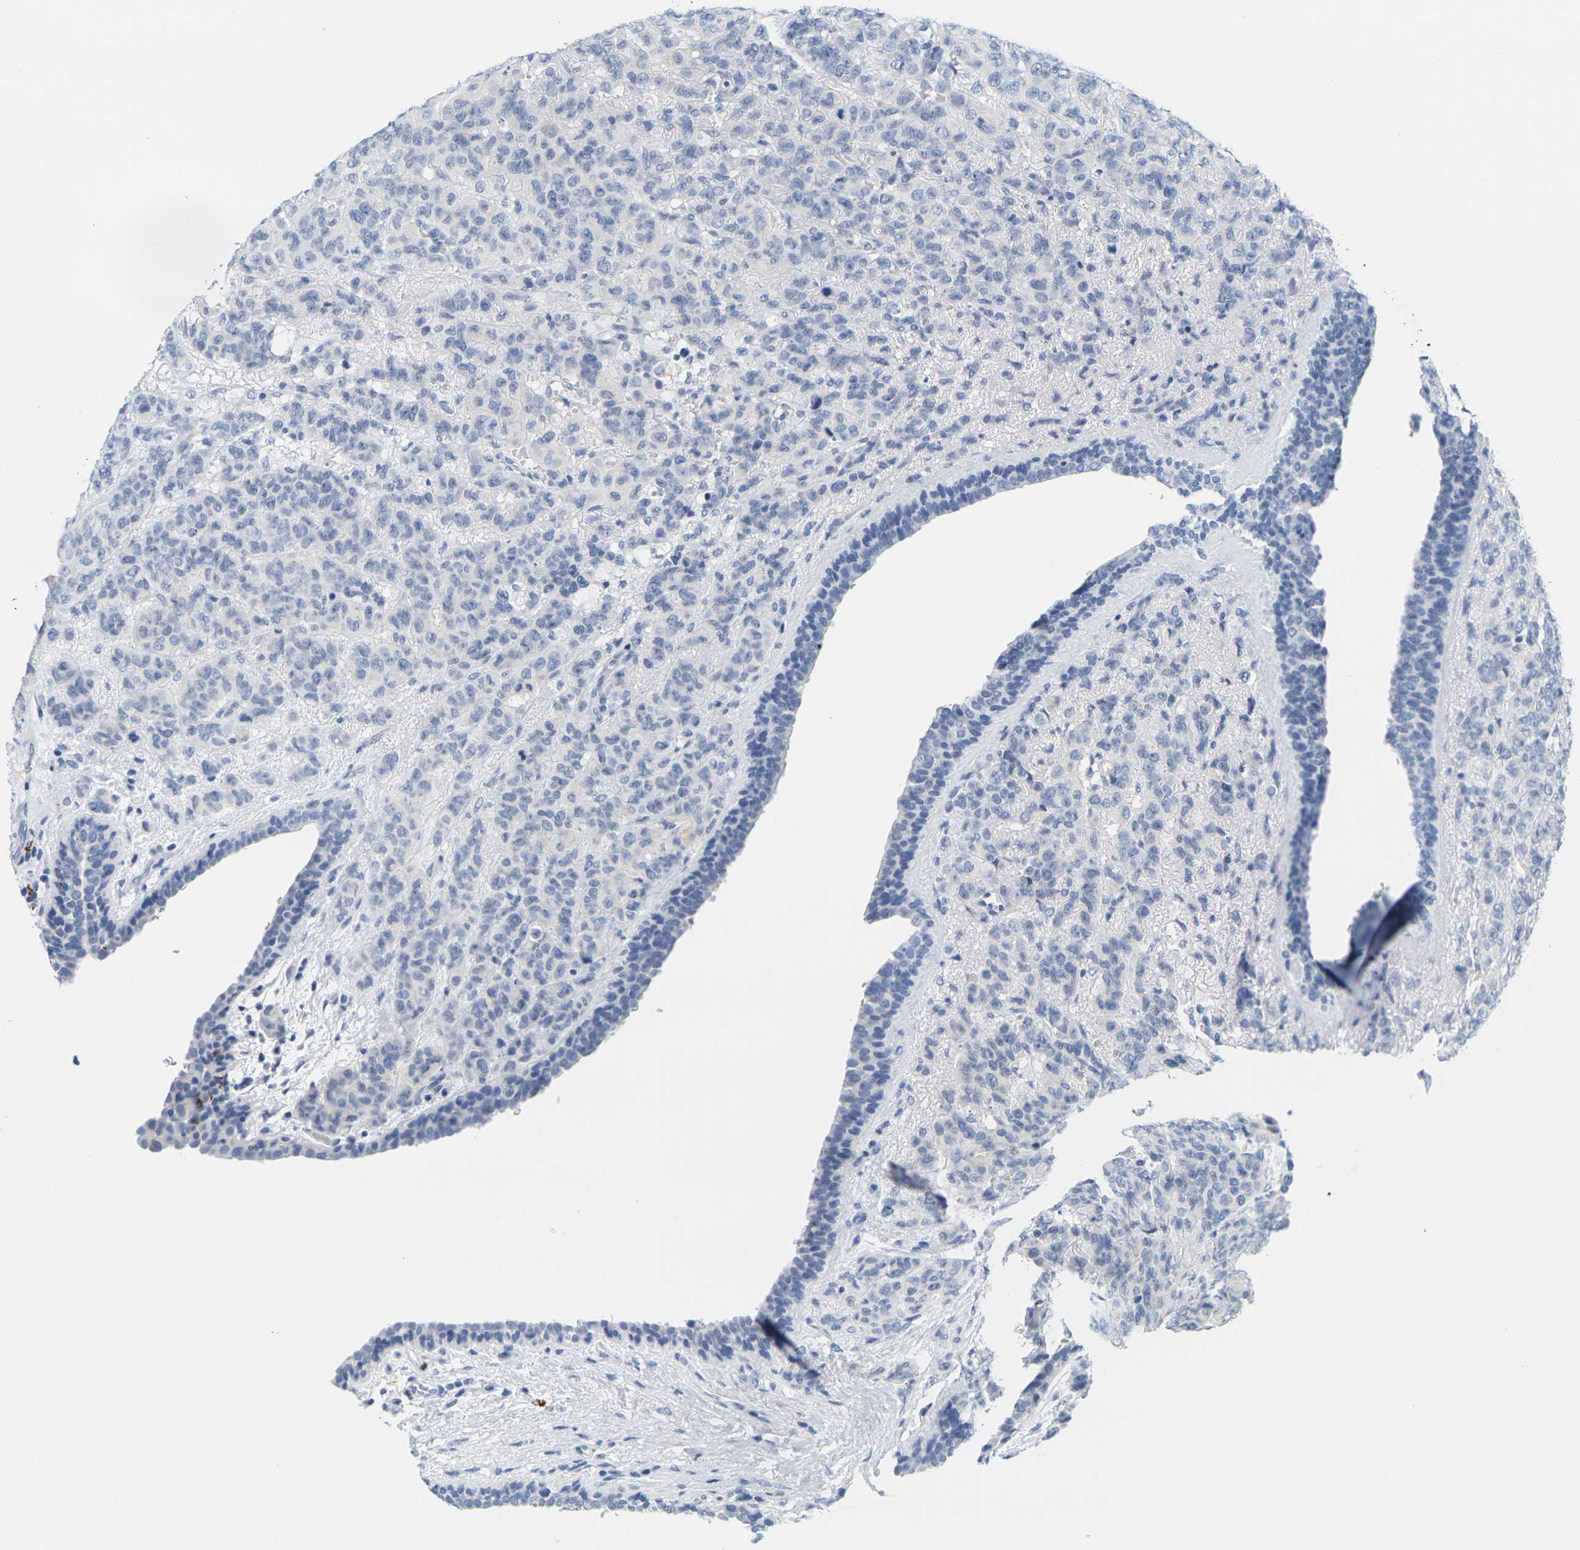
{"staining": {"intensity": "negative", "quantity": "none", "location": "none"}, "tissue": "breast cancer", "cell_type": "Tumor cells", "image_type": "cancer", "snomed": [{"axis": "morphology", "description": "Duct carcinoma"}, {"axis": "topography", "description": "Breast"}], "caption": "Immunohistochemistry image of intraductal carcinoma (breast) stained for a protein (brown), which exhibits no staining in tumor cells.", "gene": "HLA-DOB", "patient": {"sex": "female", "age": 40}}